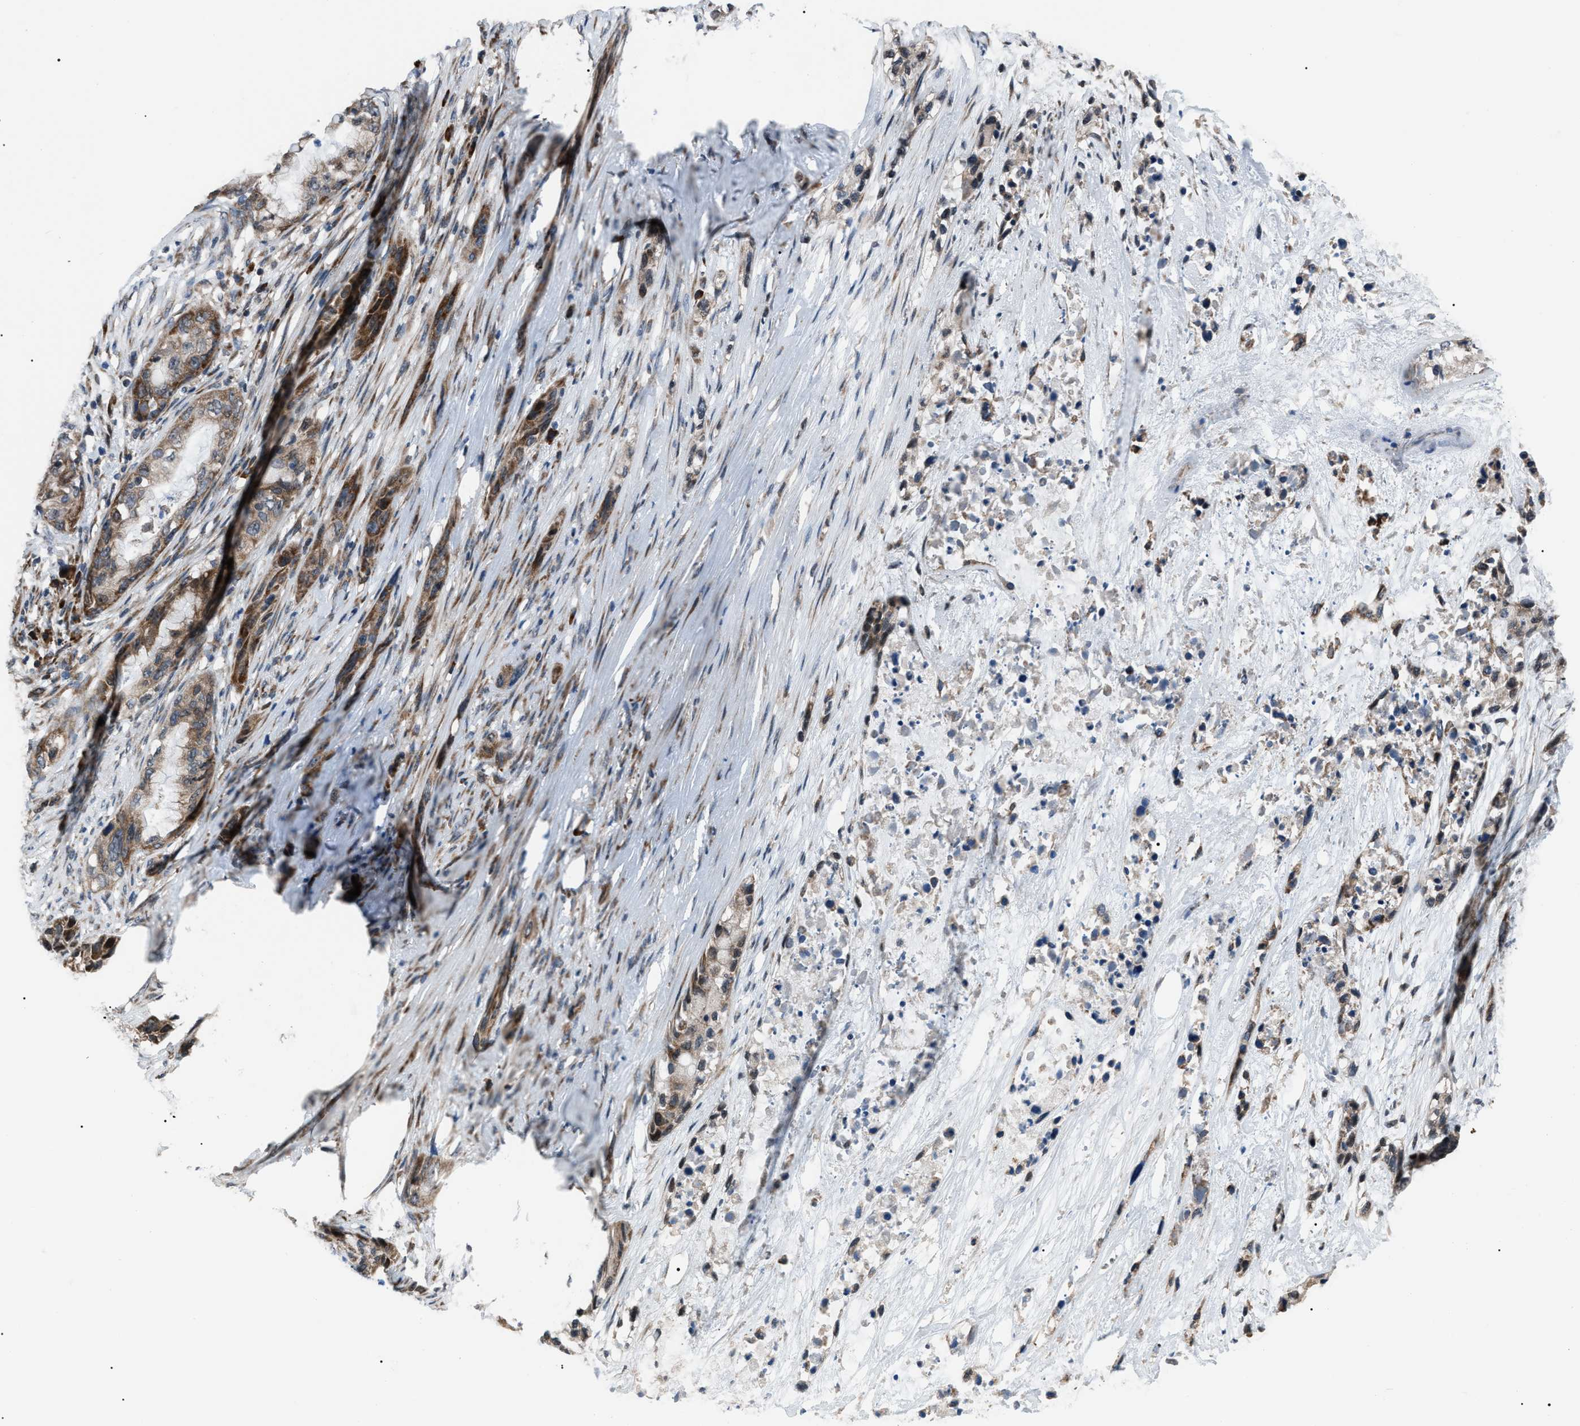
{"staining": {"intensity": "moderate", "quantity": ">75%", "location": "cytoplasmic/membranous"}, "tissue": "pancreatic cancer", "cell_type": "Tumor cells", "image_type": "cancer", "snomed": [{"axis": "morphology", "description": "Adenocarcinoma, NOS"}, {"axis": "topography", "description": "Pancreas"}], "caption": "A medium amount of moderate cytoplasmic/membranous expression is appreciated in about >75% of tumor cells in pancreatic adenocarcinoma tissue. The protein of interest is shown in brown color, while the nuclei are stained blue.", "gene": "AGO2", "patient": {"sex": "male", "age": 53}}